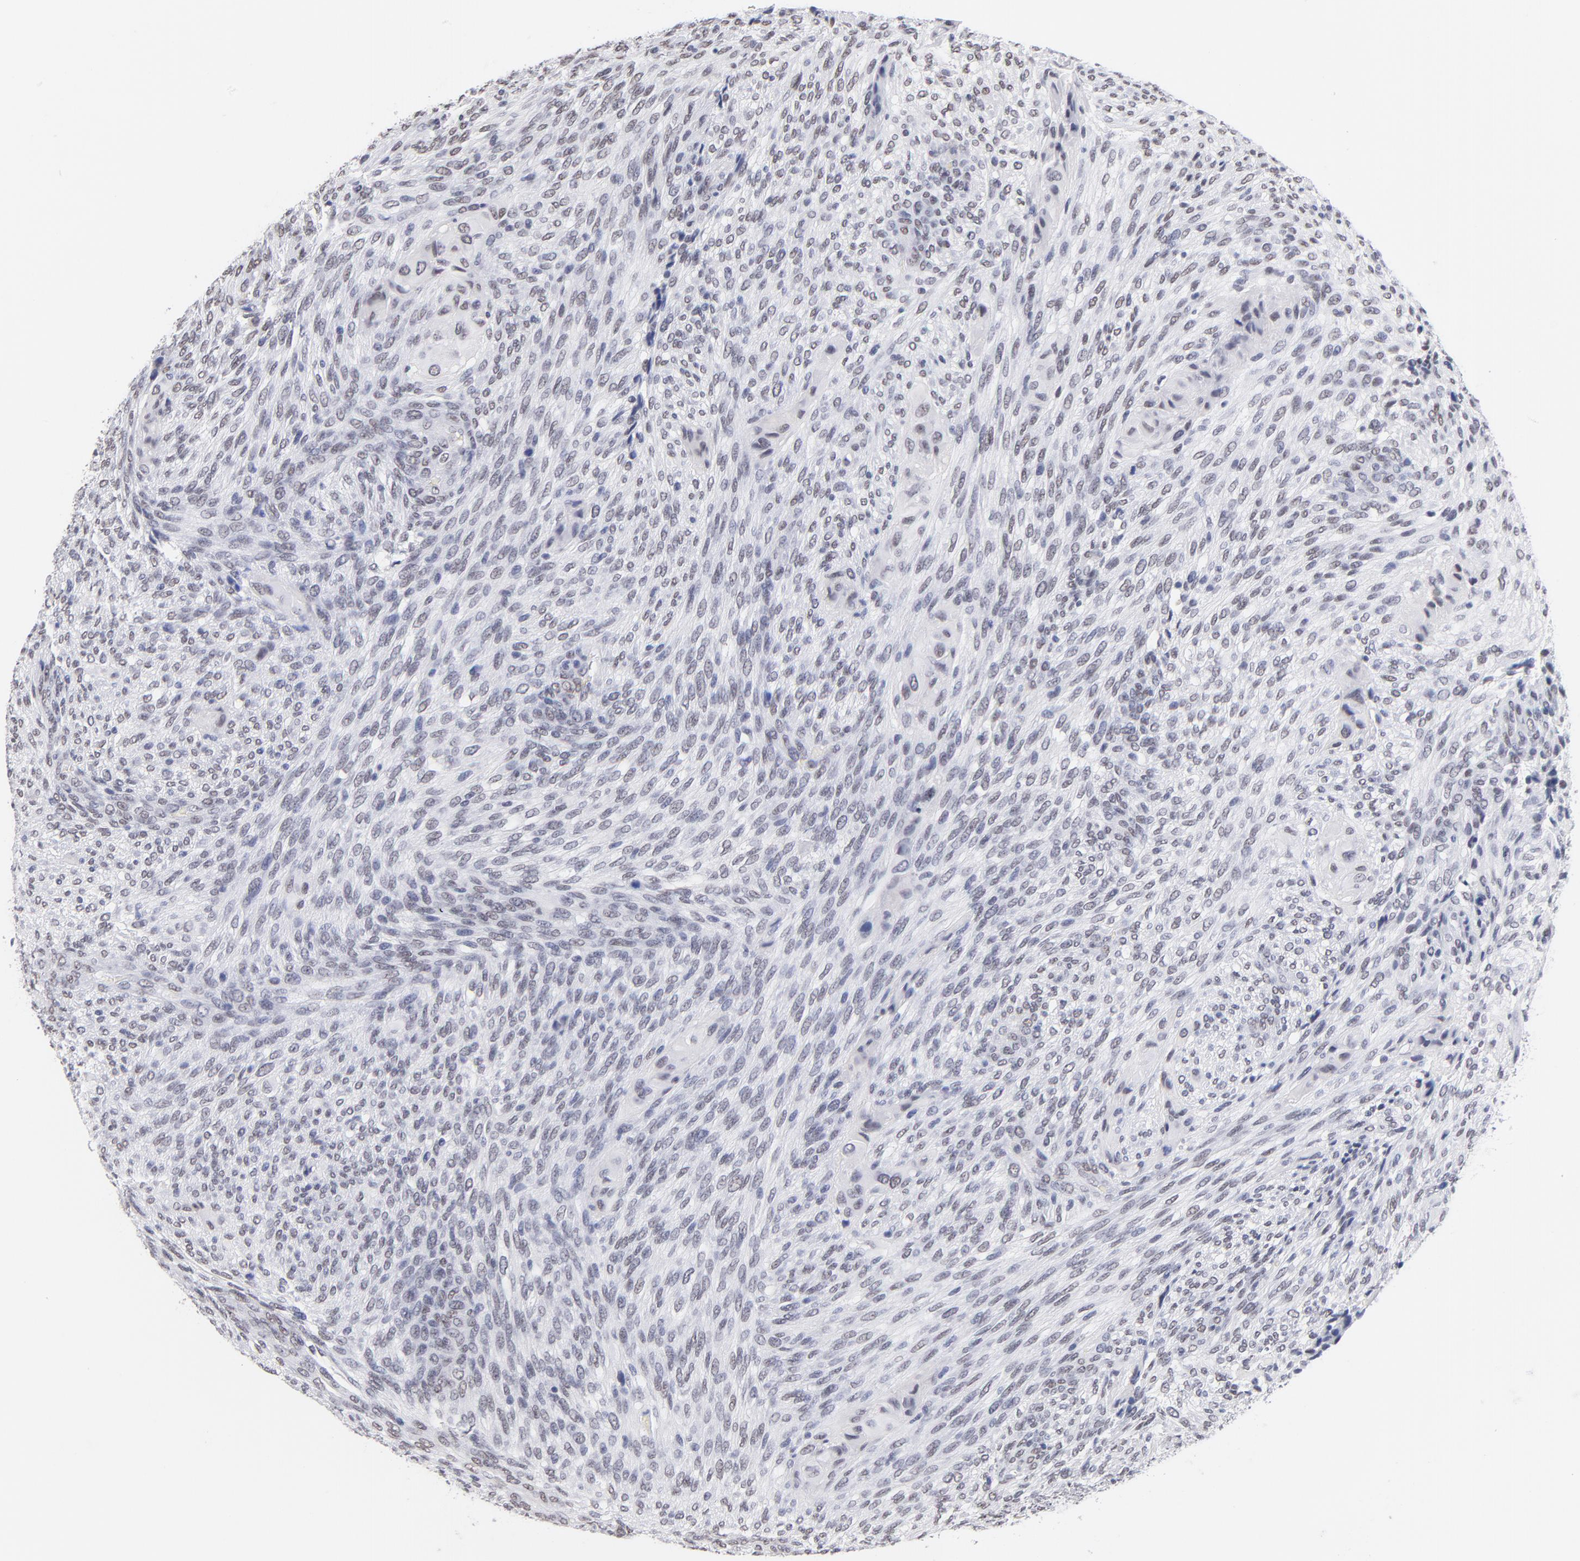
{"staining": {"intensity": "negative", "quantity": "none", "location": "none"}, "tissue": "glioma", "cell_type": "Tumor cells", "image_type": "cancer", "snomed": [{"axis": "morphology", "description": "Glioma, malignant, High grade"}, {"axis": "topography", "description": "Cerebral cortex"}], "caption": "Immunohistochemical staining of malignant high-grade glioma shows no significant expression in tumor cells.", "gene": "ZNF74", "patient": {"sex": "female", "age": 55}}